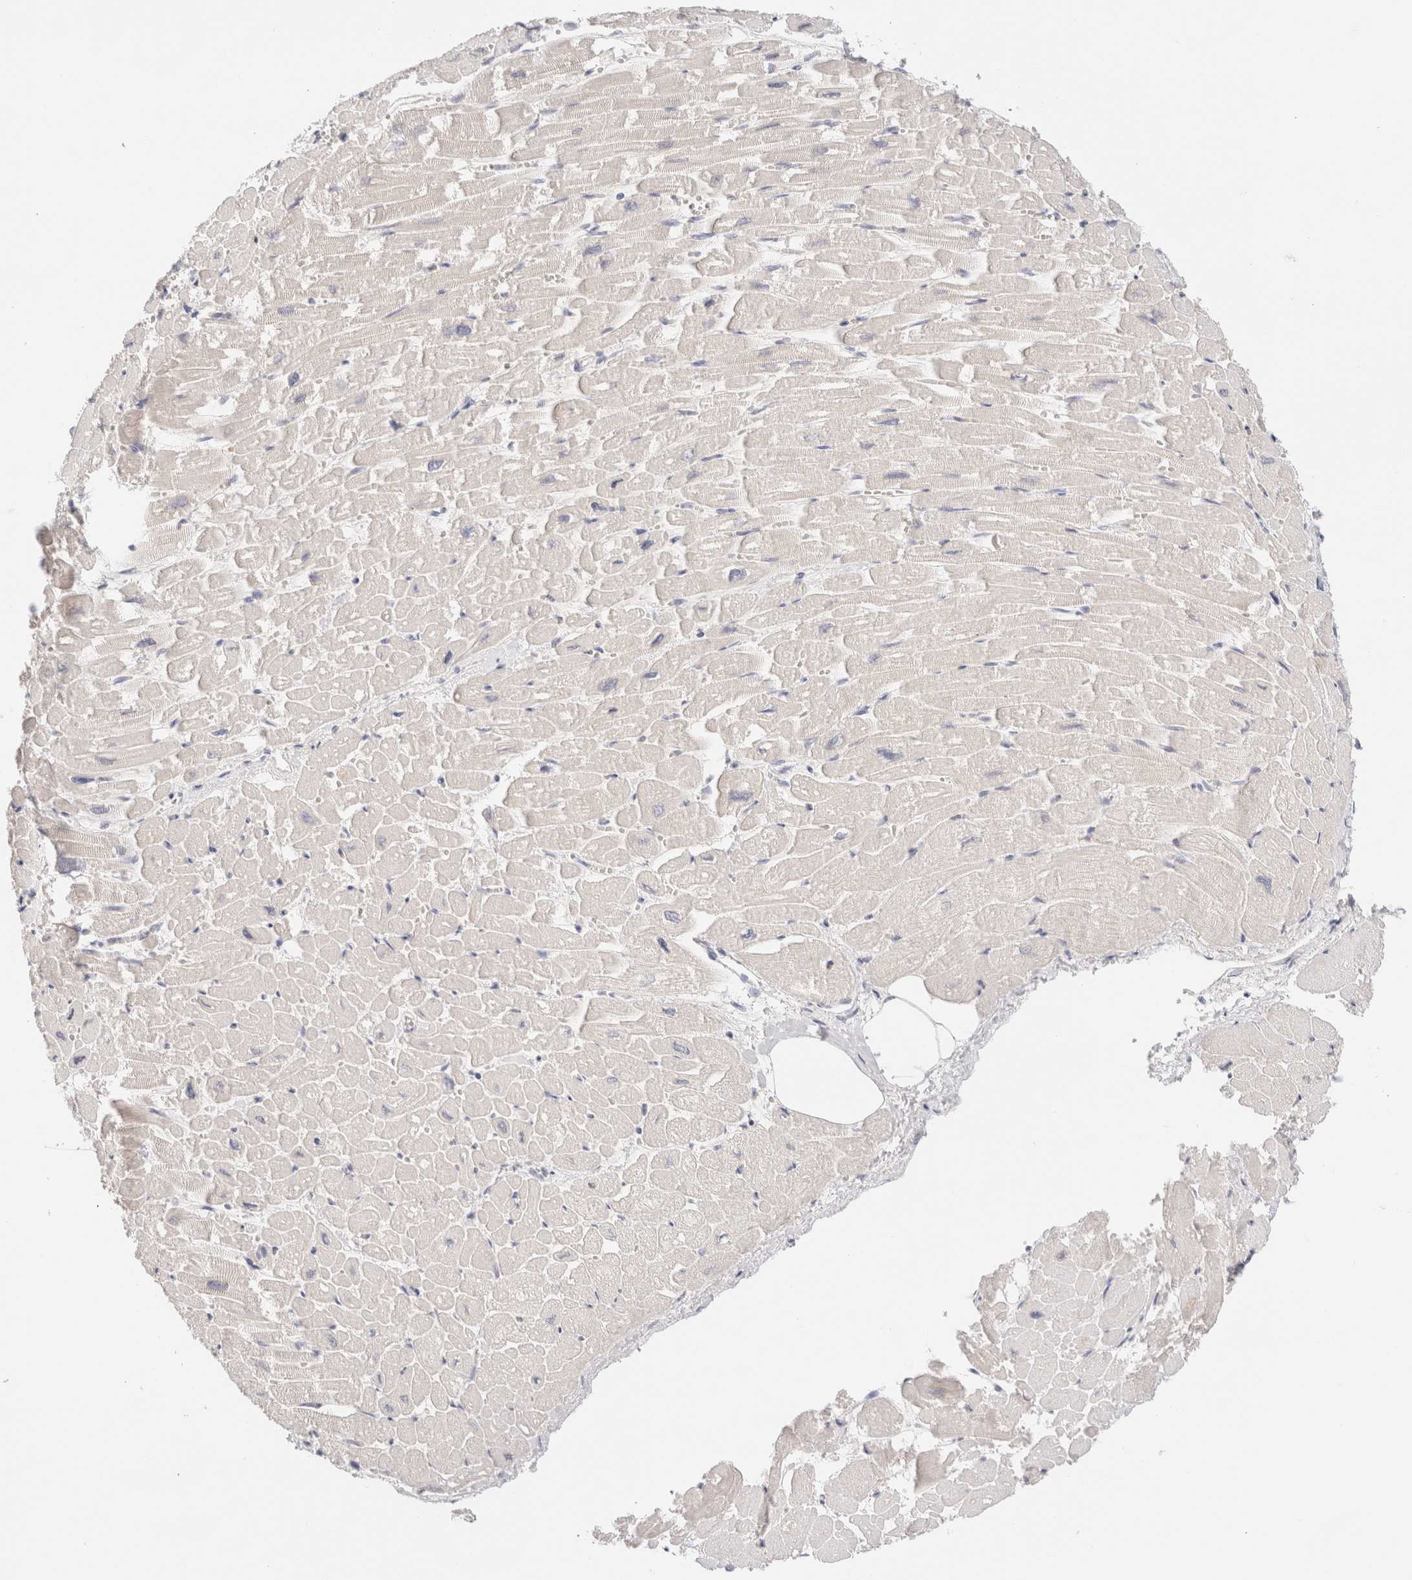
{"staining": {"intensity": "moderate", "quantity": "<25%", "location": "cytoplasmic/membranous"}, "tissue": "heart muscle", "cell_type": "Cardiomyocytes", "image_type": "normal", "snomed": [{"axis": "morphology", "description": "Normal tissue, NOS"}, {"axis": "topography", "description": "Heart"}], "caption": "Immunohistochemistry (IHC) micrograph of unremarkable heart muscle stained for a protein (brown), which demonstrates low levels of moderate cytoplasmic/membranous positivity in approximately <25% of cardiomyocytes.", "gene": "SCGB2A2", "patient": {"sex": "male", "age": 54}}